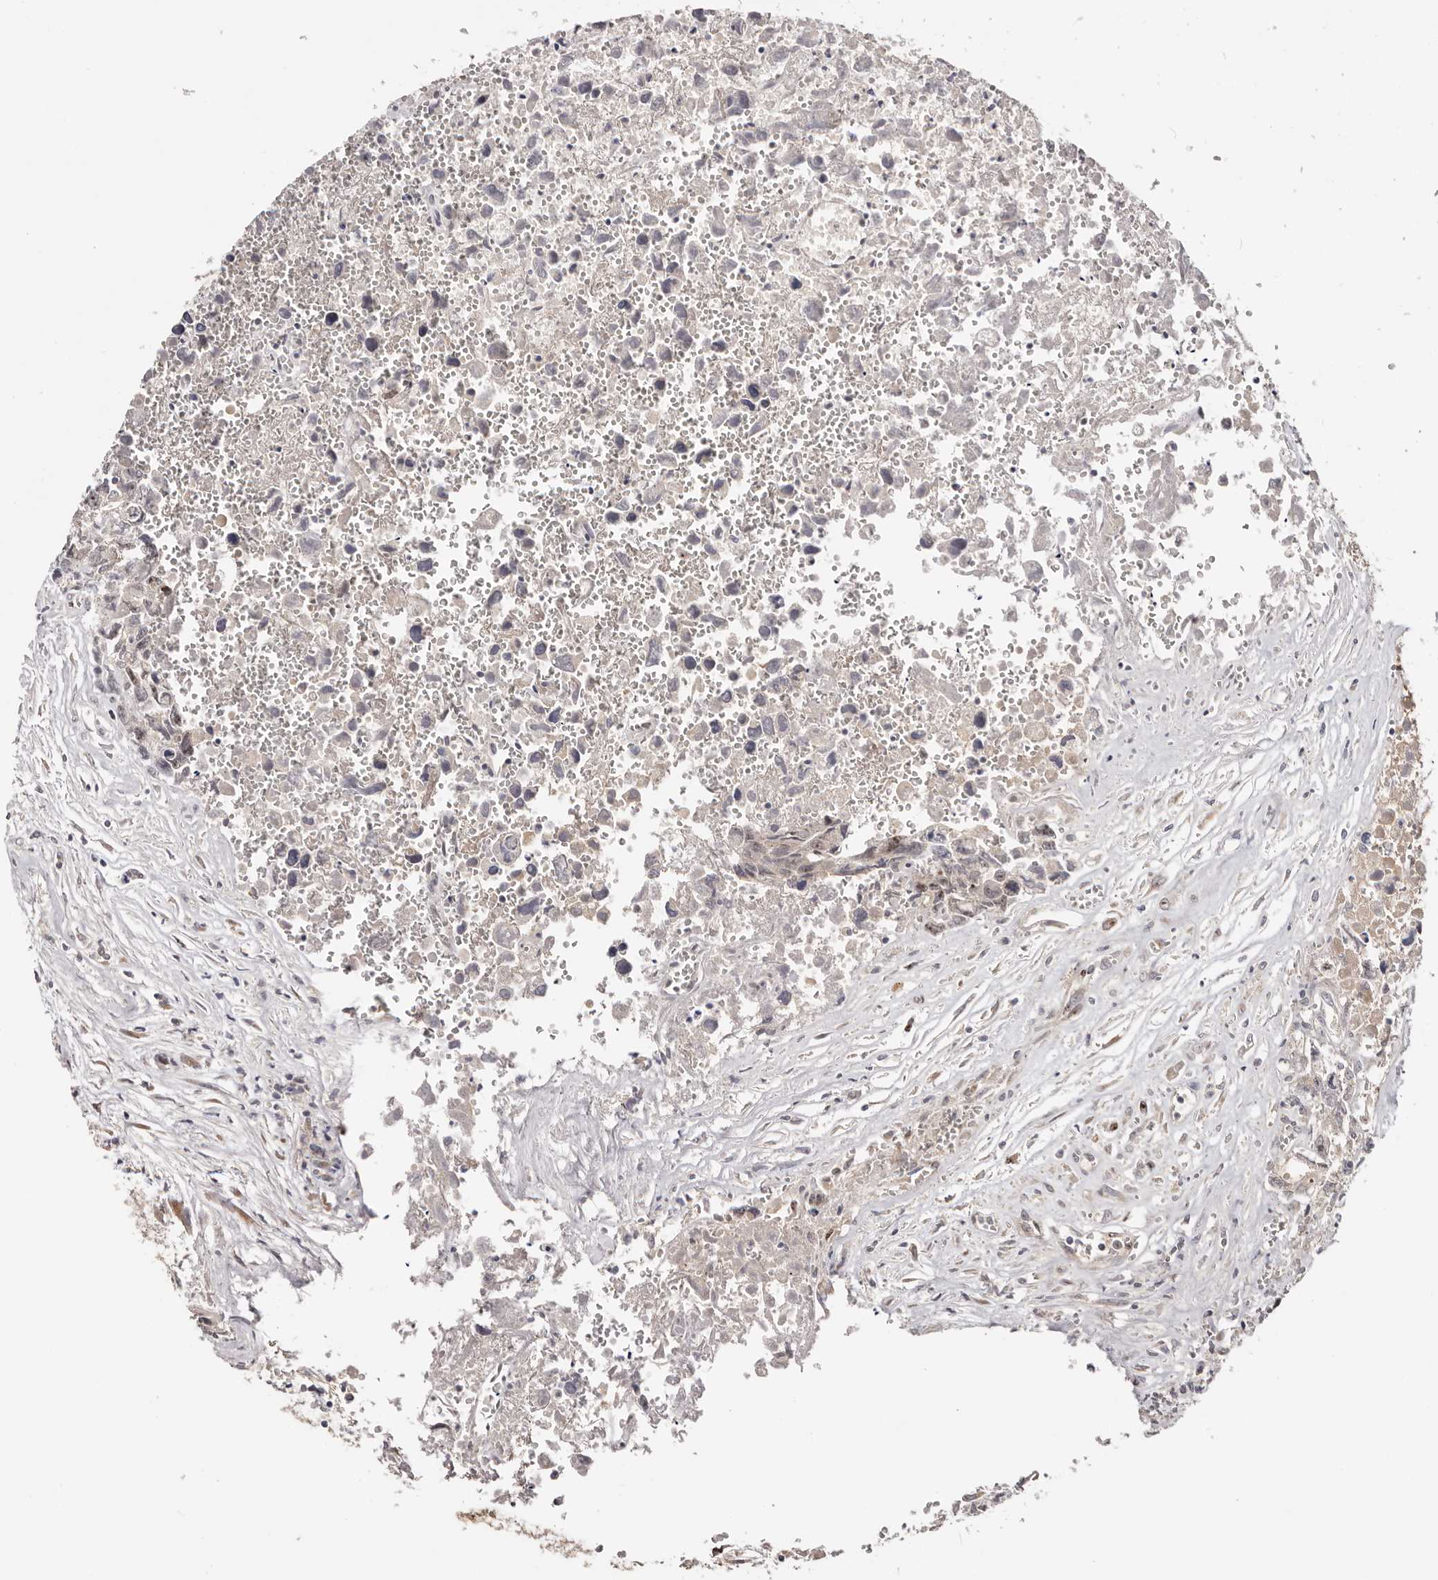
{"staining": {"intensity": "negative", "quantity": "none", "location": "none"}, "tissue": "testis cancer", "cell_type": "Tumor cells", "image_type": "cancer", "snomed": [{"axis": "morphology", "description": "Carcinoma, Embryonal, NOS"}, {"axis": "topography", "description": "Testis"}], "caption": "High power microscopy histopathology image of an immunohistochemistry histopathology image of testis cancer (embryonal carcinoma), revealing no significant positivity in tumor cells. (DAB (3,3'-diaminobenzidine) IHC with hematoxylin counter stain).", "gene": "CCDC190", "patient": {"sex": "male", "age": 31}}